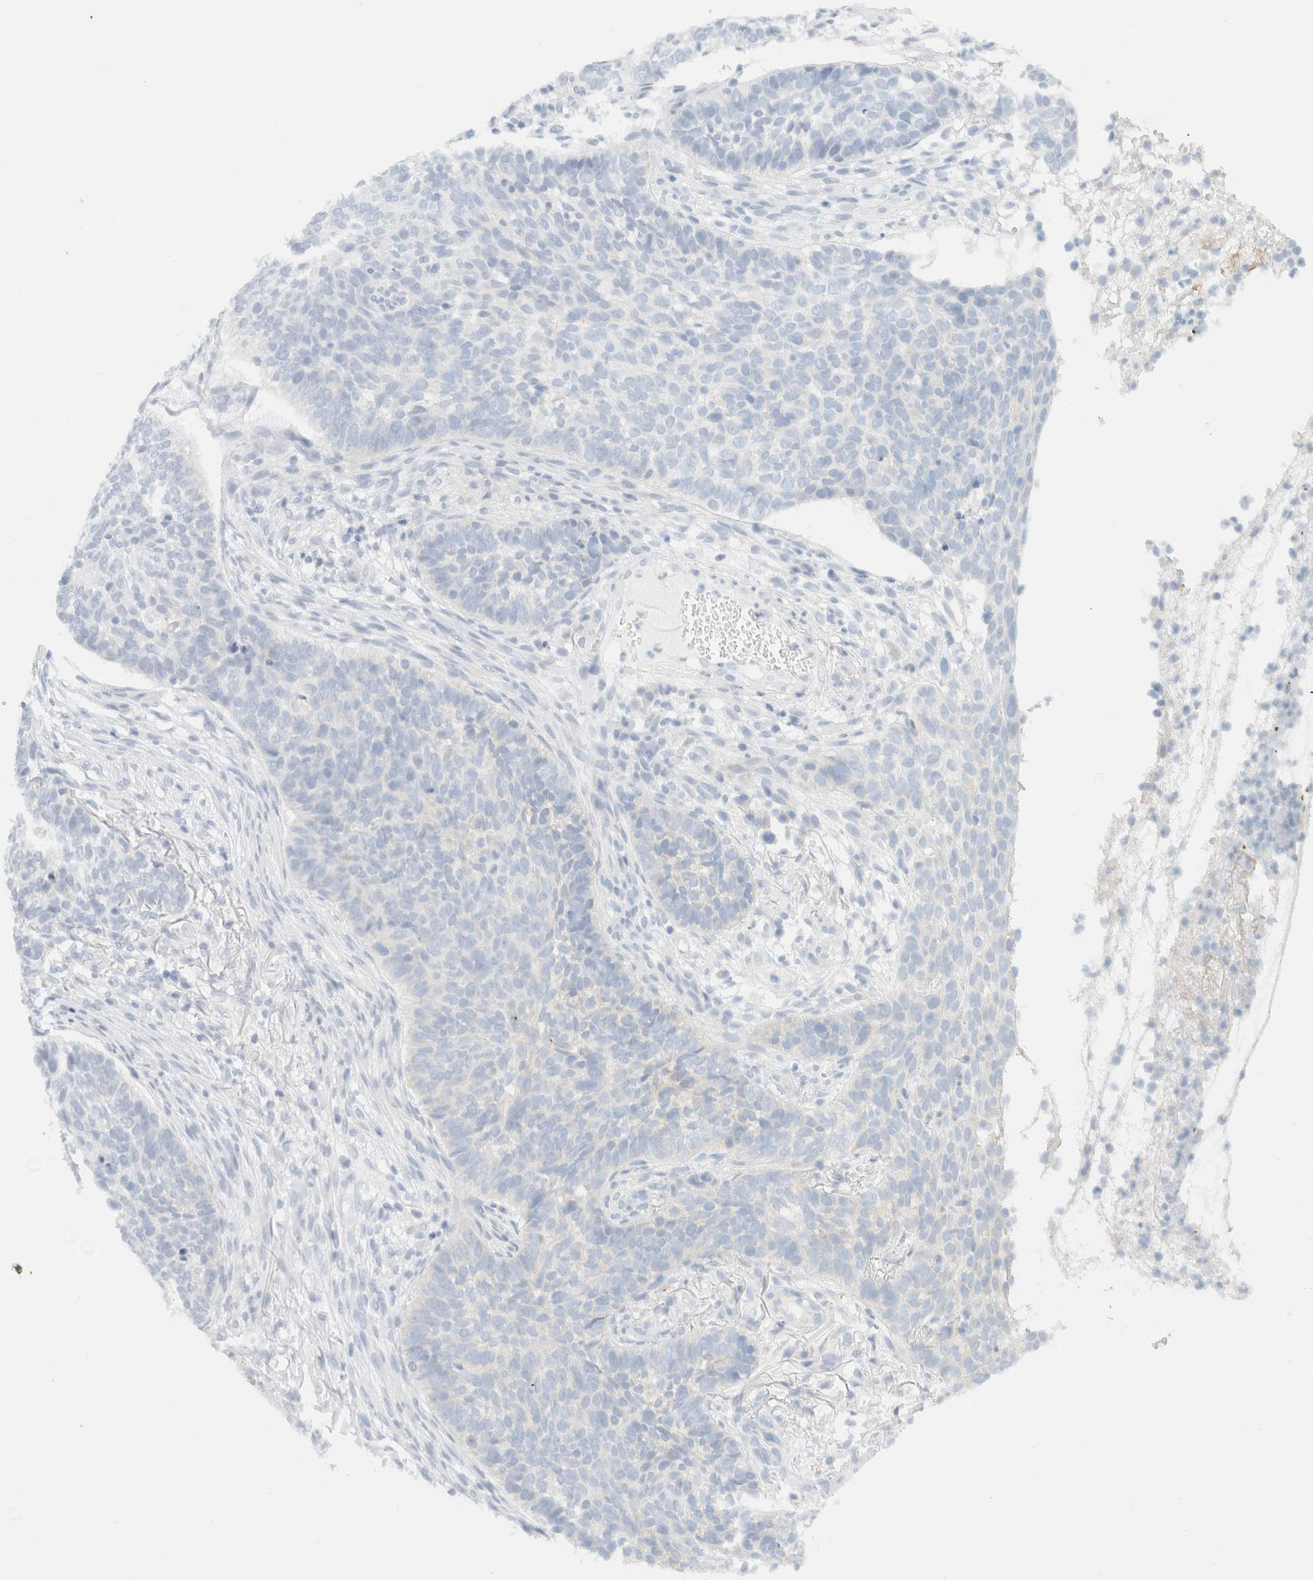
{"staining": {"intensity": "negative", "quantity": "none", "location": "none"}, "tissue": "skin cancer", "cell_type": "Tumor cells", "image_type": "cancer", "snomed": [{"axis": "morphology", "description": "Basal cell carcinoma"}, {"axis": "topography", "description": "Skin"}], "caption": "This is an immunohistochemistry micrograph of skin cancer (basal cell carcinoma). There is no expression in tumor cells.", "gene": "SH3GLB2", "patient": {"sex": "male", "age": 85}}